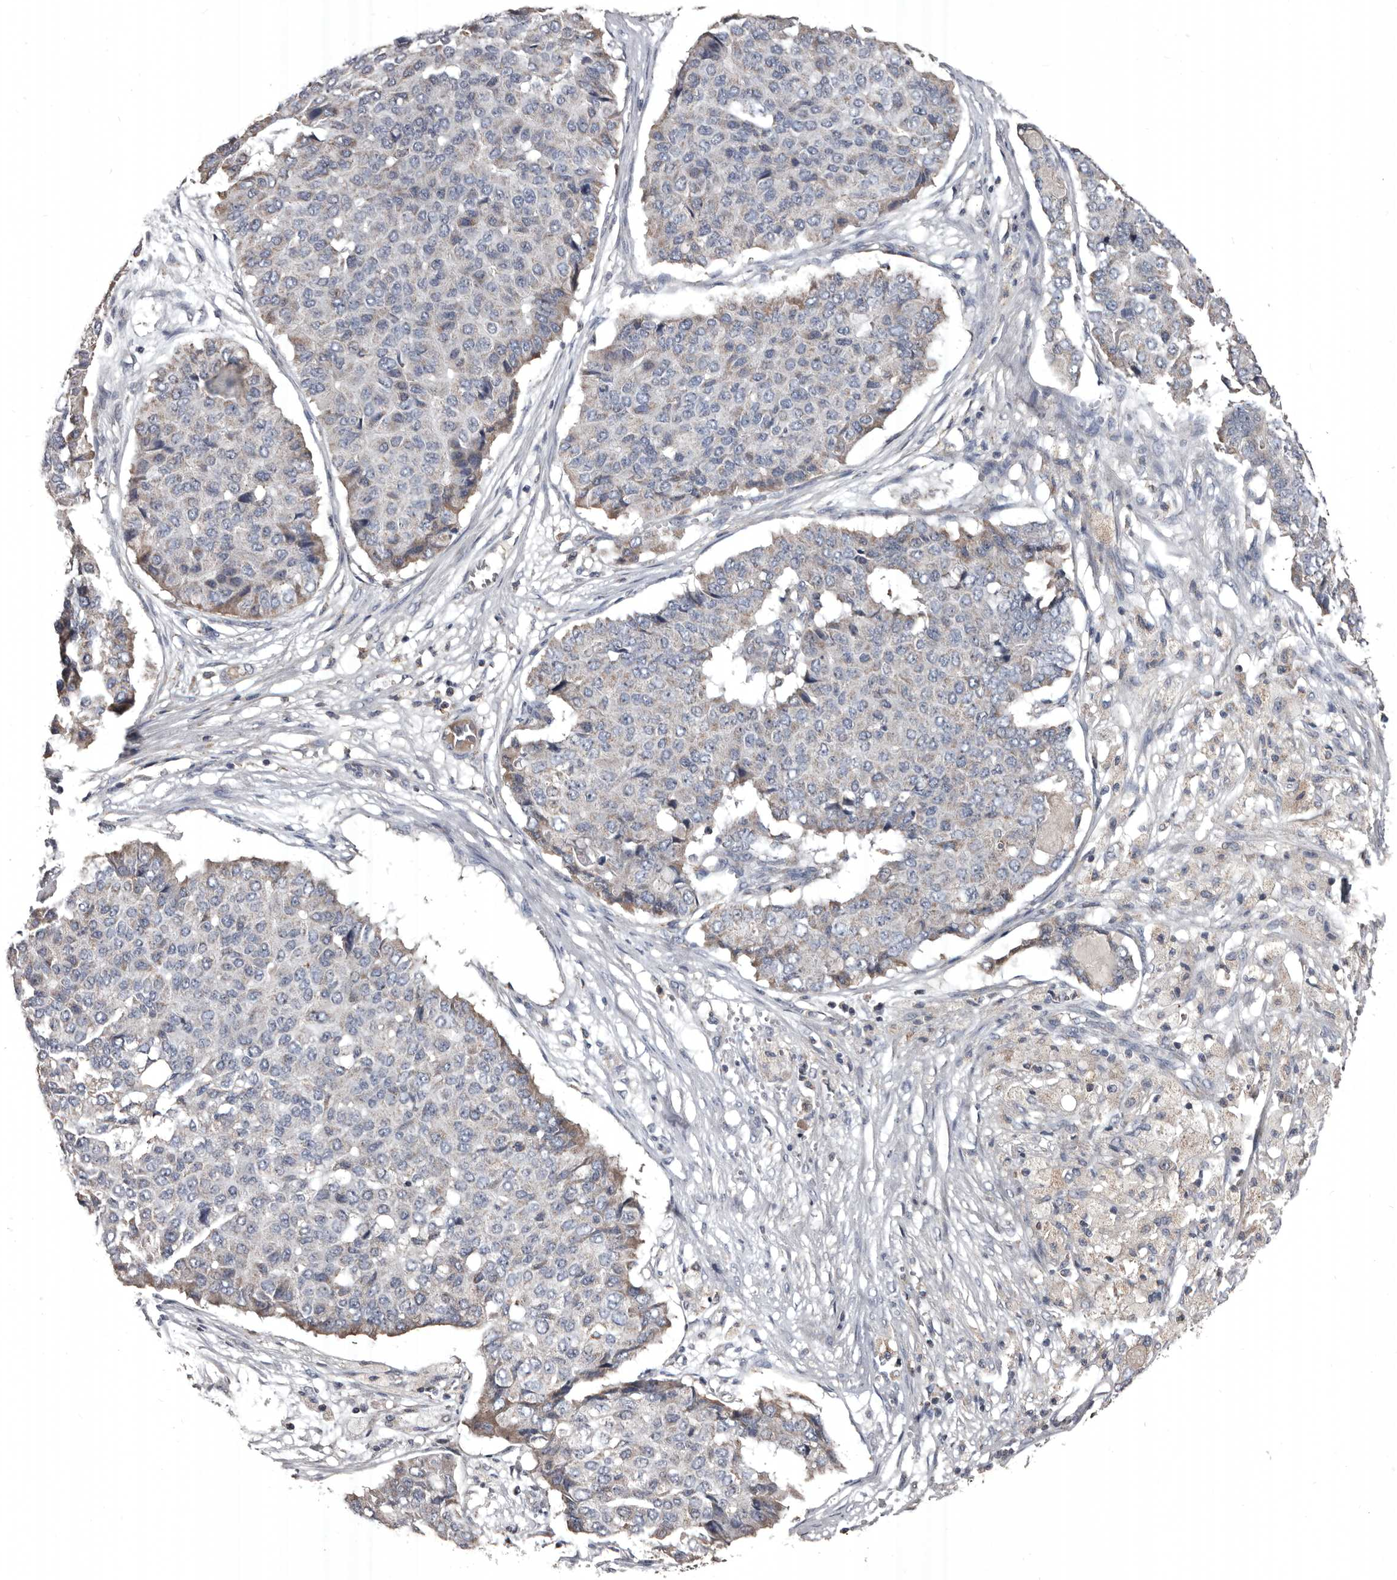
{"staining": {"intensity": "weak", "quantity": "<25%", "location": "cytoplasmic/membranous"}, "tissue": "pancreatic cancer", "cell_type": "Tumor cells", "image_type": "cancer", "snomed": [{"axis": "morphology", "description": "Adenocarcinoma, NOS"}, {"axis": "topography", "description": "Pancreas"}], "caption": "There is no significant expression in tumor cells of adenocarcinoma (pancreatic).", "gene": "GREB1", "patient": {"sex": "male", "age": 50}}